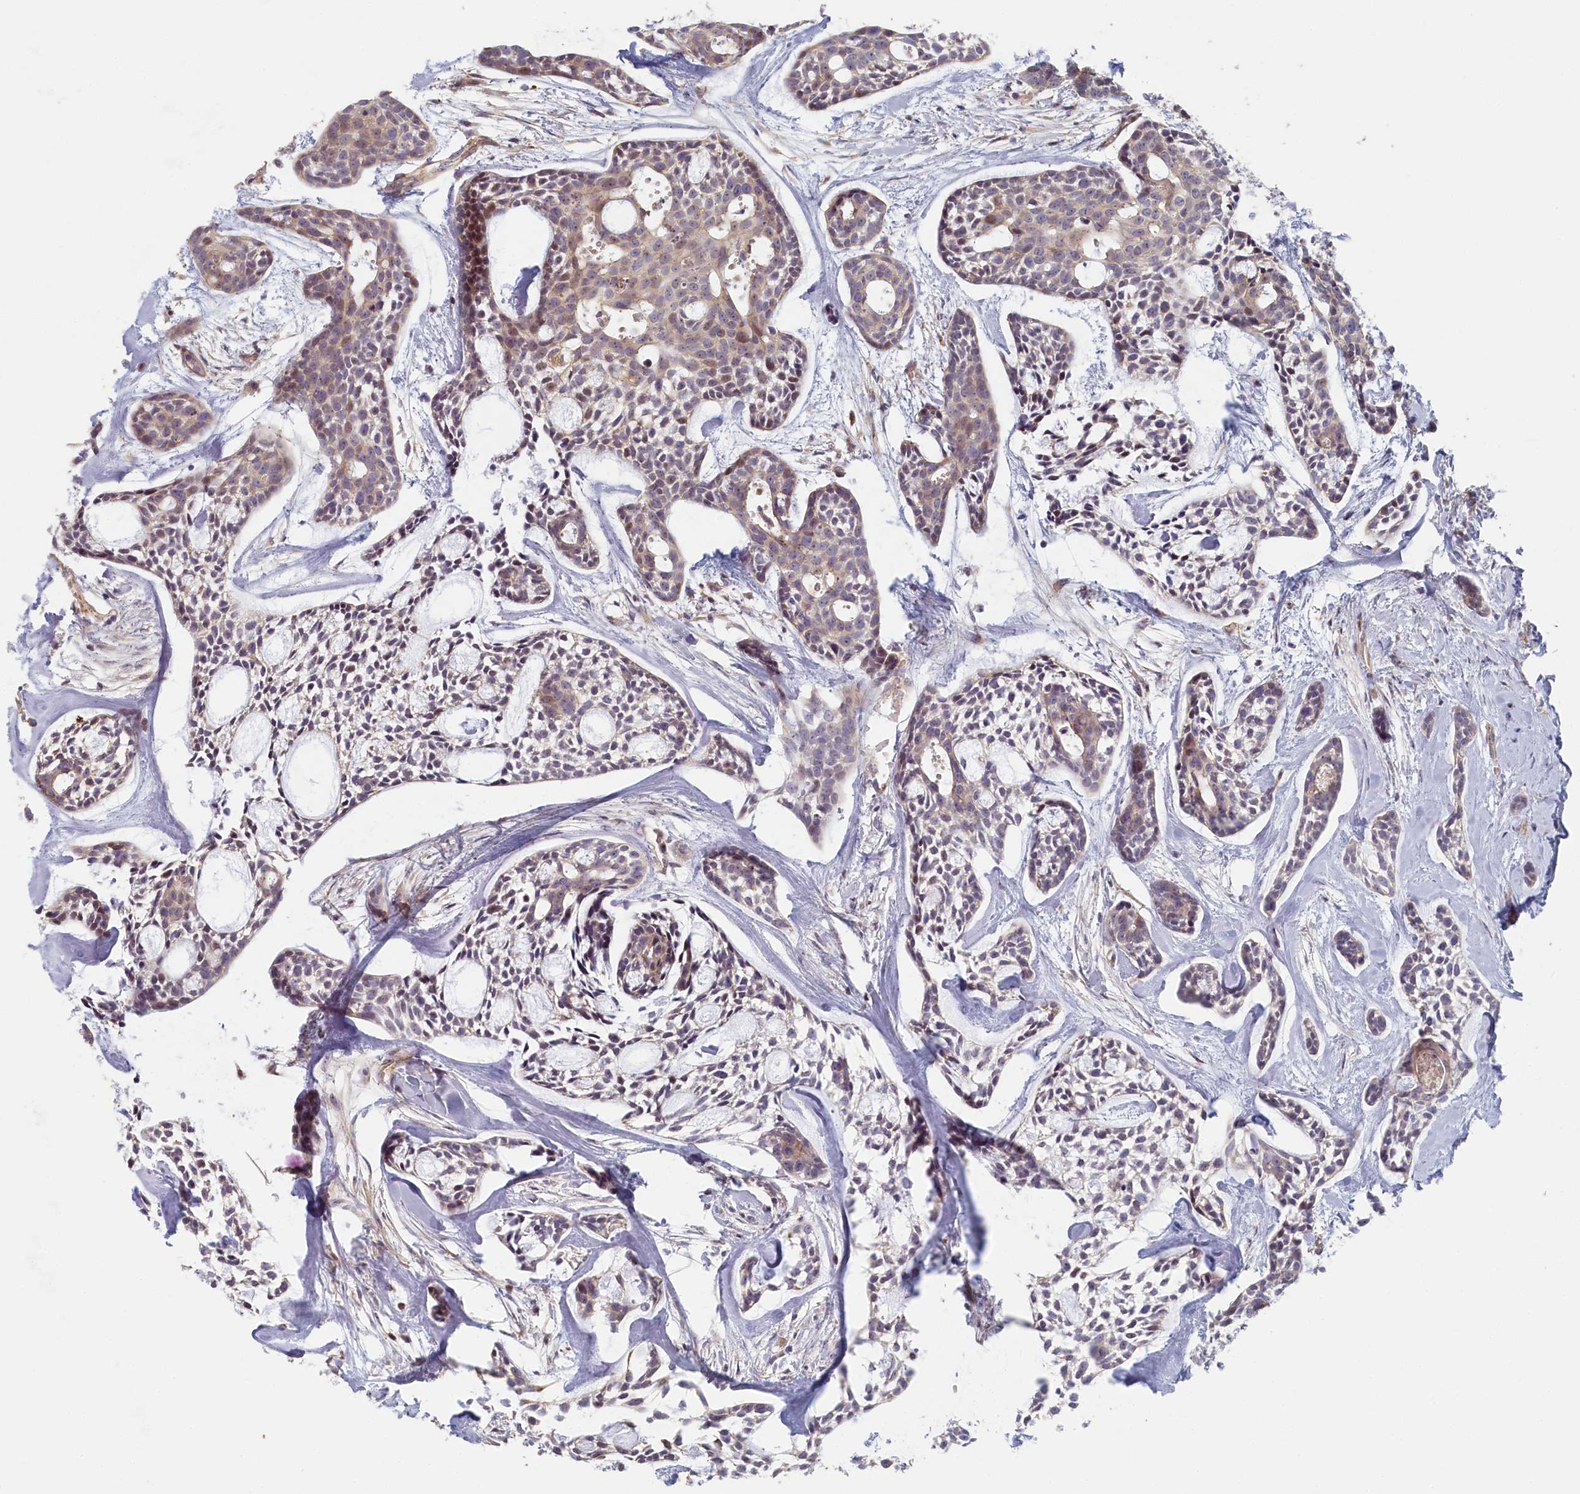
{"staining": {"intensity": "moderate", "quantity": "<25%", "location": "cytoplasmic/membranous,nuclear"}, "tissue": "head and neck cancer", "cell_type": "Tumor cells", "image_type": "cancer", "snomed": [{"axis": "morphology", "description": "Adenocarcinoma, NOS"}, {"axis": "topography", "description": "Subcutis"}, {"axis": "topography", "description": "Head-Neck"}], "caption": "About <25% of tumor cells in head and neck cancer demonstrate moderate cytoplasmic/membranous and nuclear protein positivity as visualized by brown immunohistochemical staining.", "gene": "INTS4", "patient": {"sex": "female", "age": 73}}